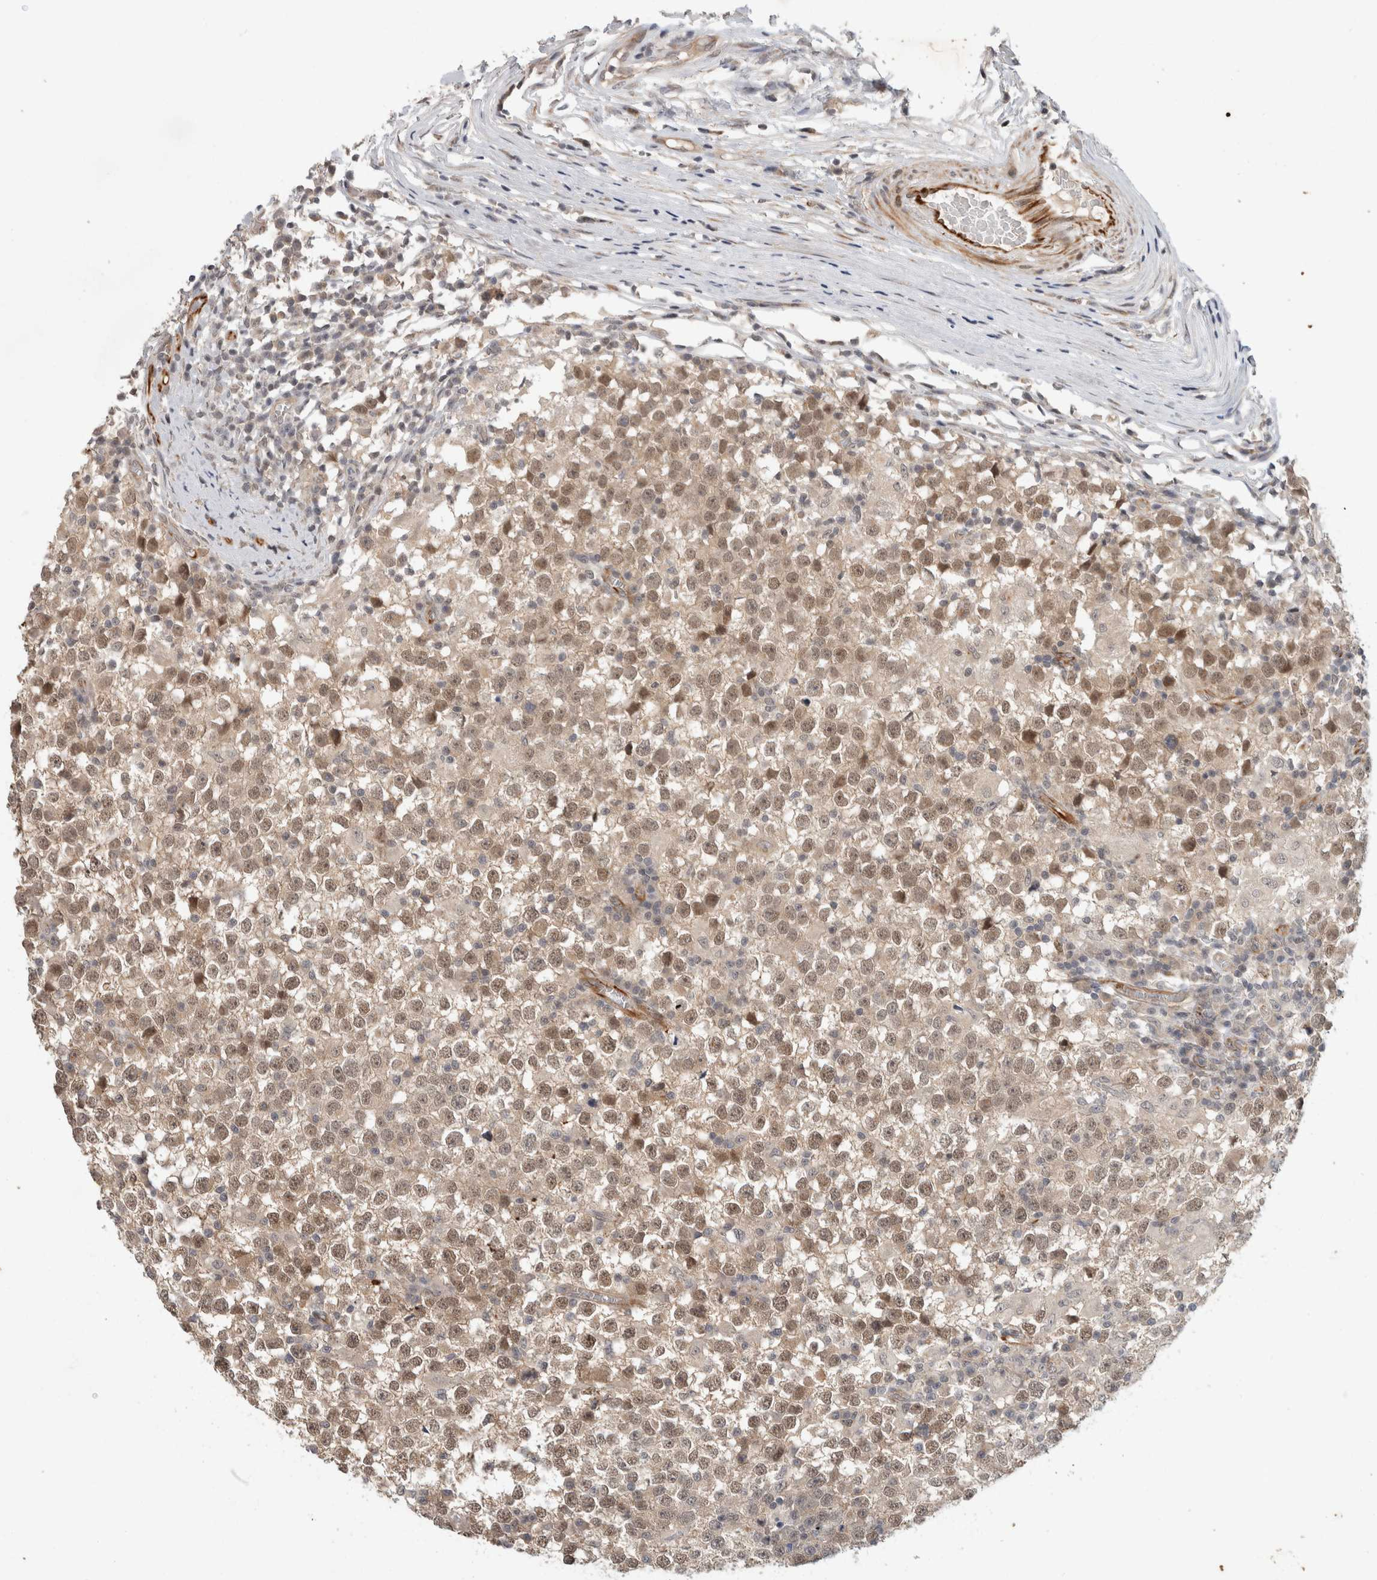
{"staining": {"intensity": "weak", "quantity": ">75%", "location": "cytoplasmic/membranous,nuclear"}, "tissue": "testis cancer", "cell_type": "Tumor cells", "image_type": "cancer", "snomed": [{"axis": "morphology", "description": "Seminoma, NOS"}, {"axis": "topography", "description": "Testis"}], "caption": "The image exhibits immunohistochemical staining of testis cancer. There is weak cytoplasmic/membranous and nuclear expression is present in about >75% of tumor cells.", "gene": "CRISPLD1", "patient": {"sex": "male", "age": 65}}